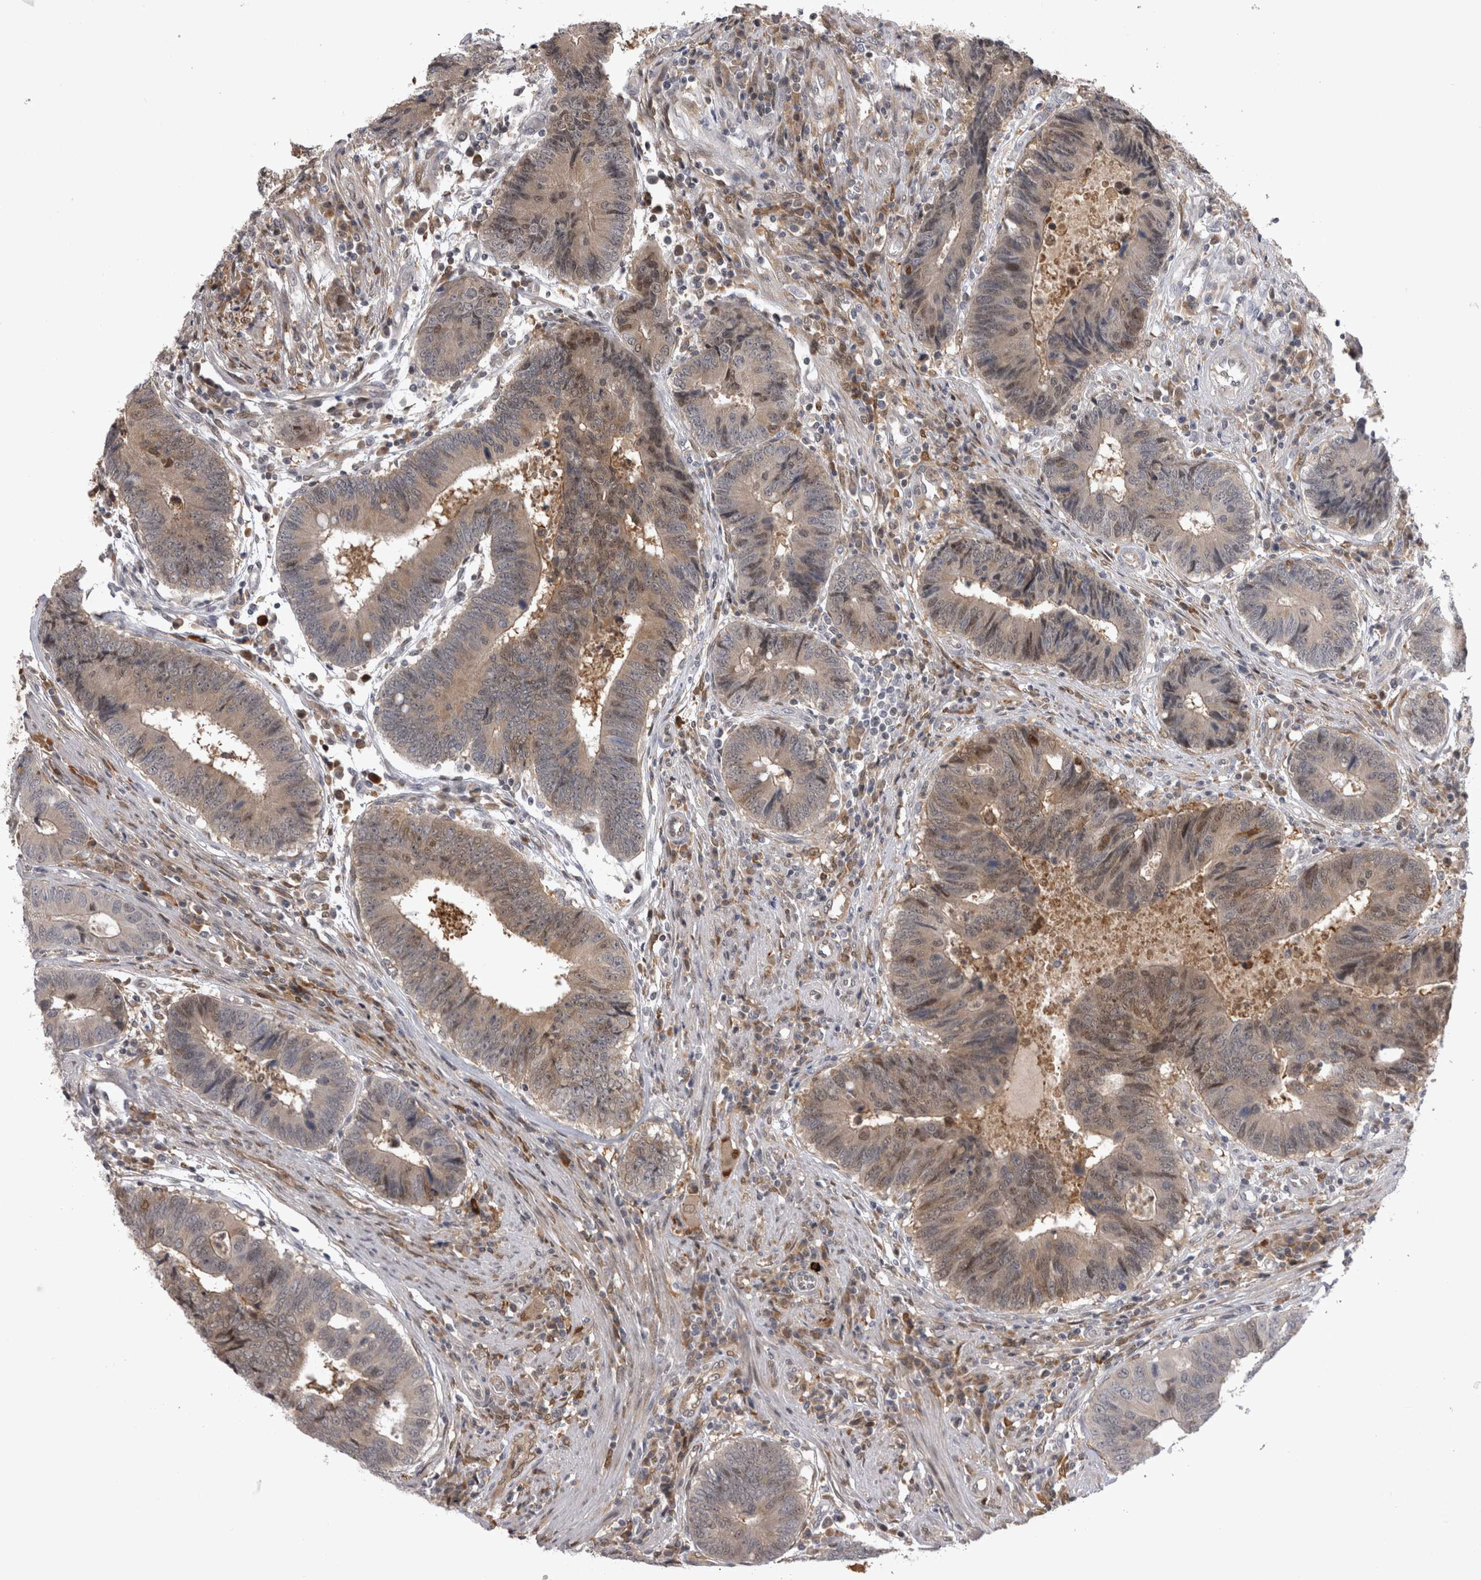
{"staining": {"intensity": "weak", "quantity": "25%-75%", "location": "cytoplasmic/membranous,nuclear"}, "tissue": "colorectal cancer", "cell_type": "Tumor cells", "image_type": "cancer", "snomed": [{"axis": "morphology", "description": "Adenocarcinoma, NOS"}, {"axis": "topography", "description": "Rectum"}], "caption": "IHC (DAB (3,3'-diaminobenzidine)) staining of human colorectal cancer (adenocarcinoma) displays weak cytoplasmic/membranous and nuclear protein staining in approximately 25%-75% of tumor cells. (DAB (3,3'-diaminobenzidine) = brown stain, brightfield microscopy at high magnification).", "gene": "CHIC2", "patient": {"sex": "male", "age": 84}}